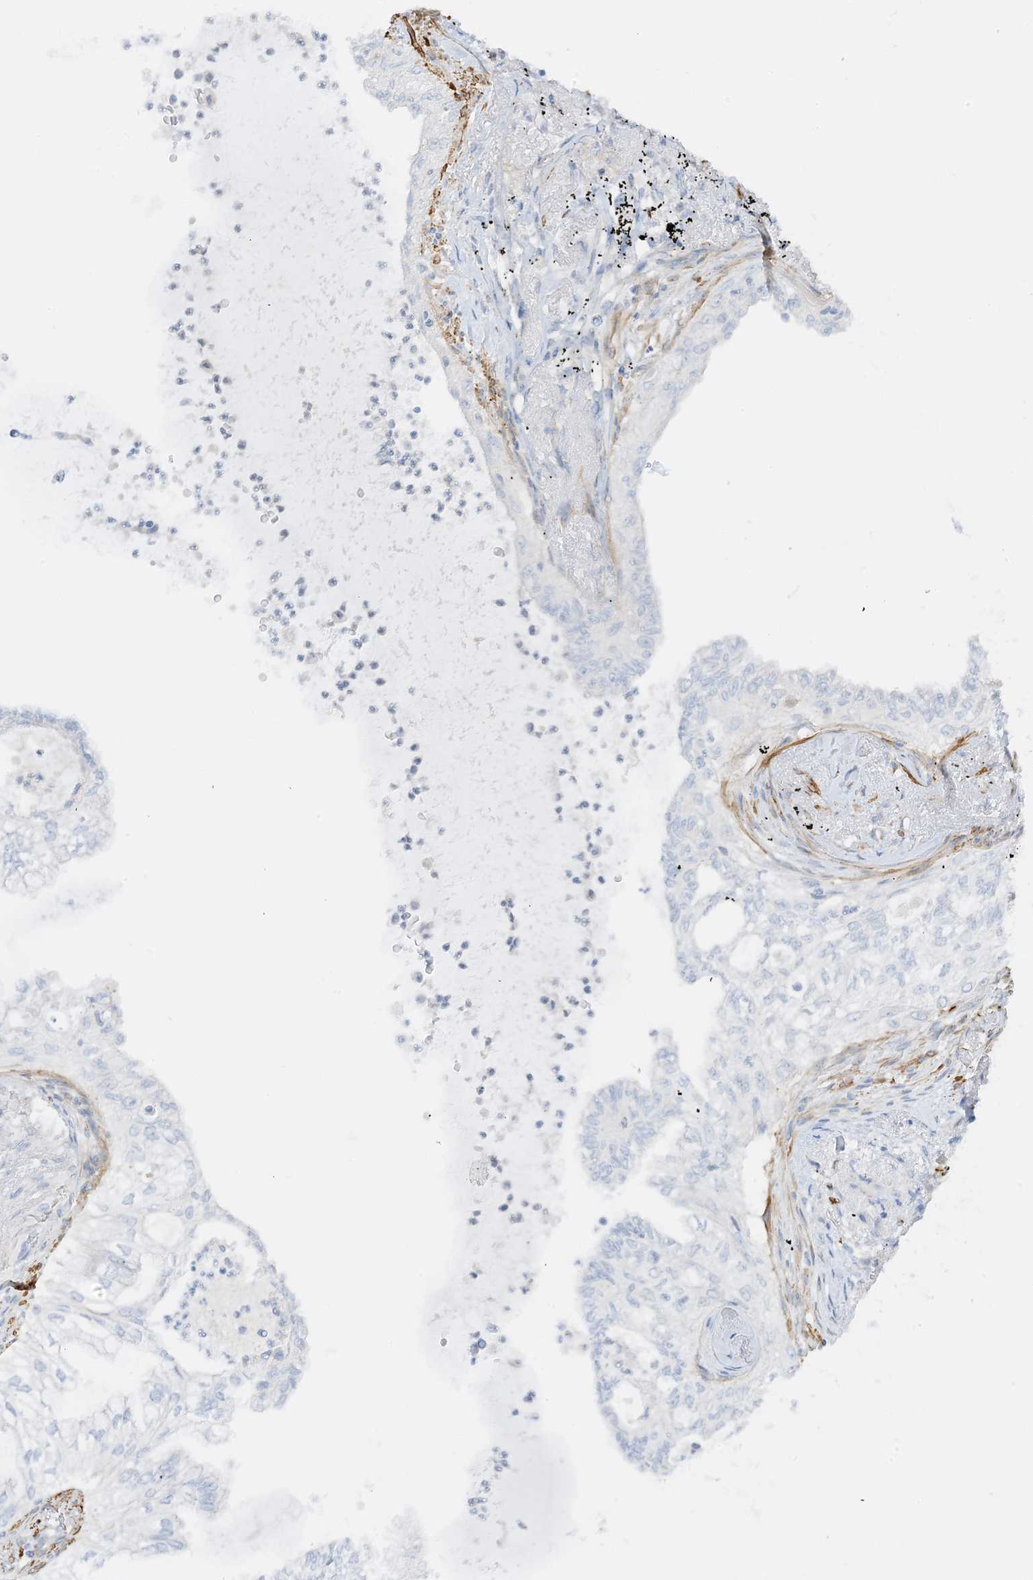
{"staining": {"intensity": "negative", "quantity": "none", "location": "none"}, "tissue": "lung cancer", "cell_type": "Tumor cells", "image_type": "cancer", "snomed": [{"axis": "morphology", "description": "Adenocarcinoma, NOS"}, {"axis": "topography", "description": "Lung"}], "caption": "Immunohistochemistry (IHC) histopathology image of neoplastic tissue: lung cancer stained with DAB (3,3'-diaminobenzidine) displays no significant protein expression in tumor cells. (DAB immunohistochemistry (IHC), high magnification).", "gene": "SLC22A13", "patient": {"sex": "female", "age": 70}}